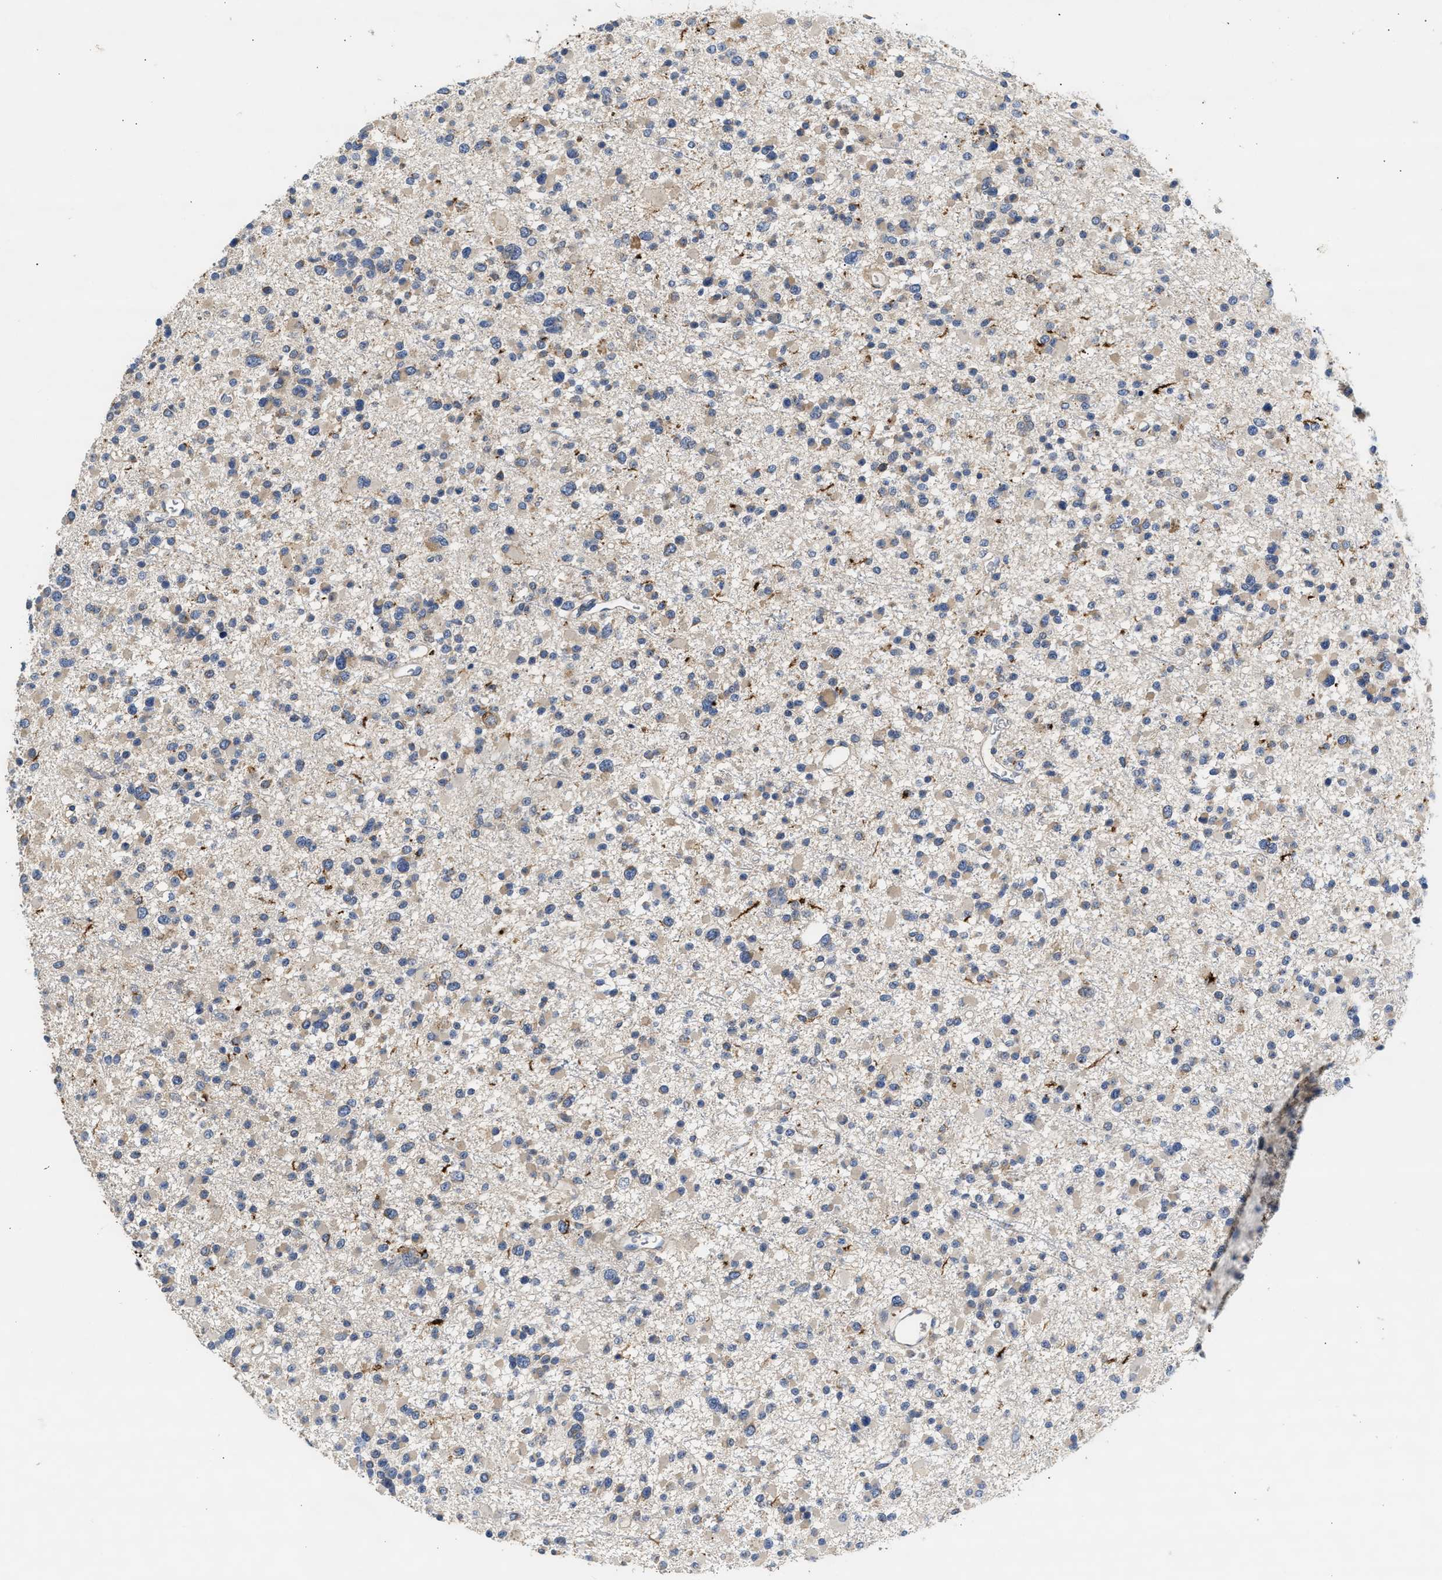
{"staining": {"intensity": "weak", "quantity": "25%-75%", "location": "cytoplasmic/membranous"}, "tissue": "glioma", "cell_type": "Tumor cells", "image_type": "cancer", "snomed": [{"axis": "morphology", "description": "Glioma, malignant, Low grade"}, {"axis": "topography", "description": "Brain"}], "caption": "Low-grade glioma (malignant) stained with DAB (3,3'-diaminobenzidine) immunohistochemistry displays low levels of weak cytoplasmic/membranous expression in about 25%-75% of tumor cells.", "gene": "AMZ1", "patient": {"sex": "female", "age": 22}}